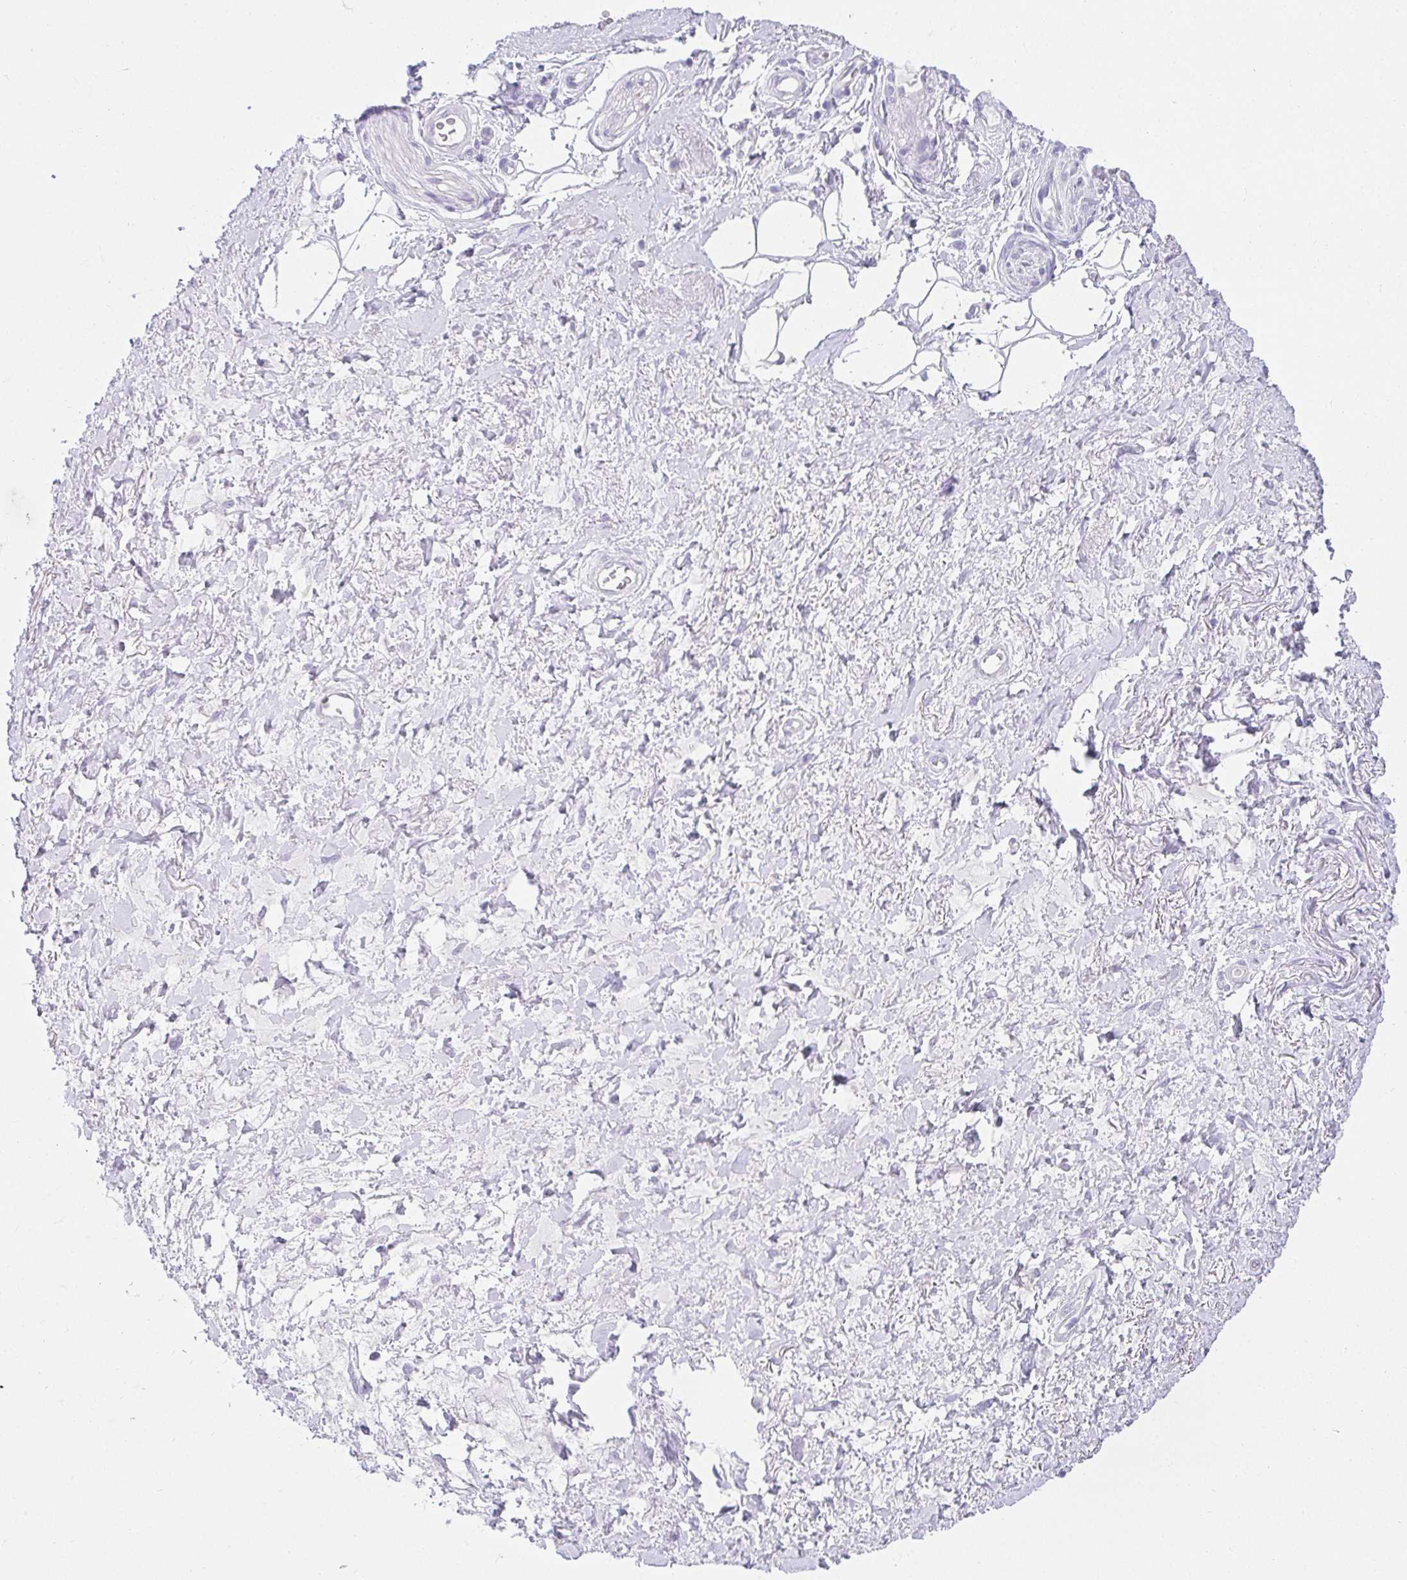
{"staining": {"intensity": "negative", "quantity": "none", "location": "none"}, "tissue": "adipose tissue", "cell_type": "Adipocytes", "image_type": "normal", "snomed": [{"axis": "morphology", "description": "Normal tissue, NOS"}, {"axis": "topography", "description": "Vagina"}, {"axis": "topography", "description": "Peripheral nerve tissue"}], "caption": "Adipocytes show no significant expression in normal adipose tissue.", "gene": "VGLL1", "patient": {"sex": "female", "age": 71}}